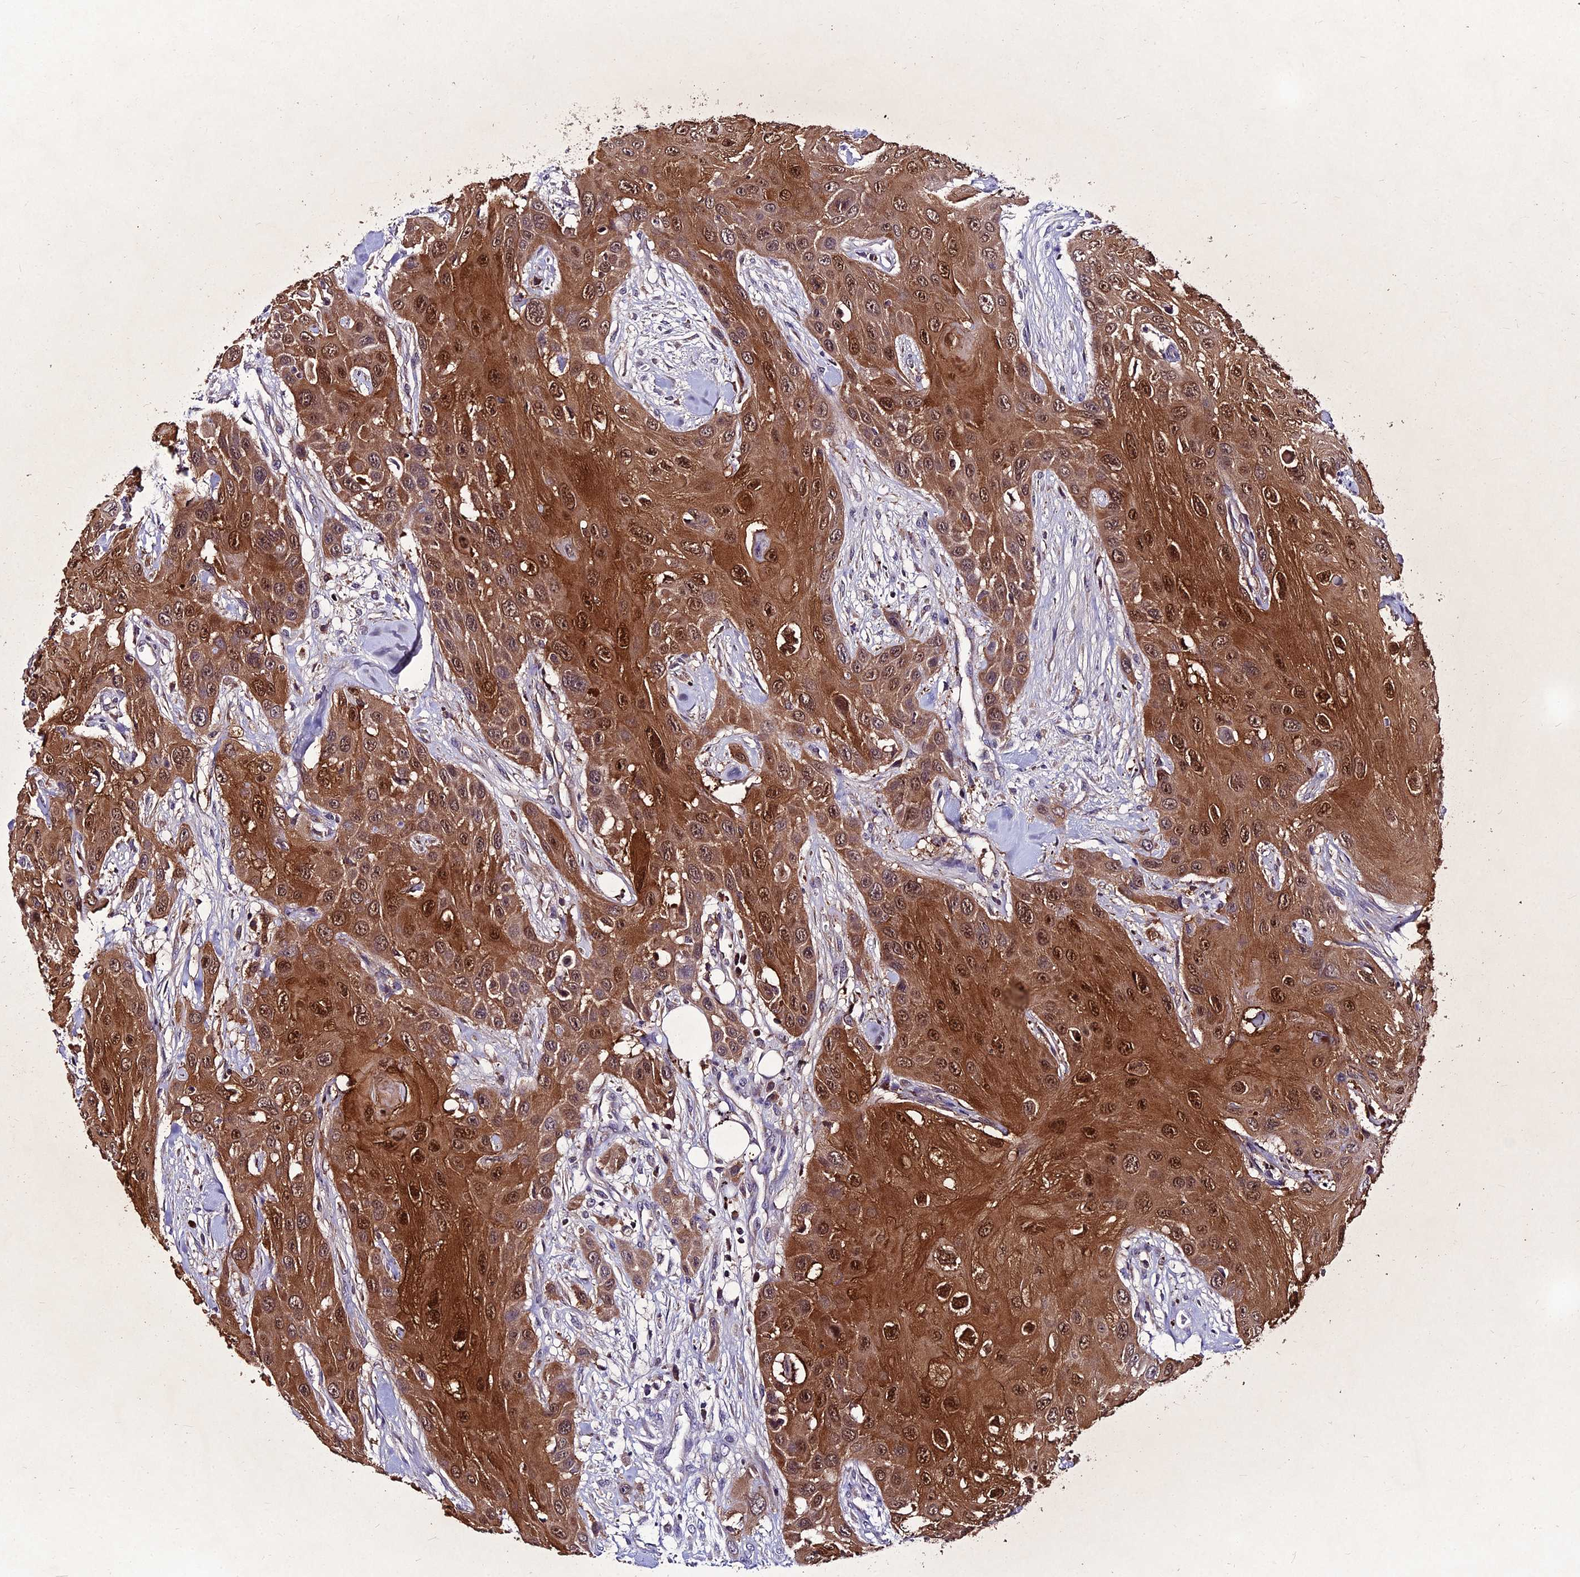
{"staining": {"intensity": "strong", "quantity": ">75%", "location": "cytoplasmic/membranous,nuclear"}, "tissue": "head and neck cancer", "cell_type": "Tumor cells", "image_type": "cancer", "snomed": [{"axis": "morphology", "description": "Squamous cell carcinoma, NOS"}, {"axis": "topography", "description": "Head-Neck"}], "caption": "High-power microscopy captured an immunohistochemistry micrograph of head and neck cancer (squamous cell carcinoma), revealing strong cytoplasmic/membranous and nuclear positivity in about >75% of tumor cells. (Brightfield microscopy of DAB IHC at high magnification).", "gene": "LGALS7", "patient": {"sex": "male", "age": 81}}